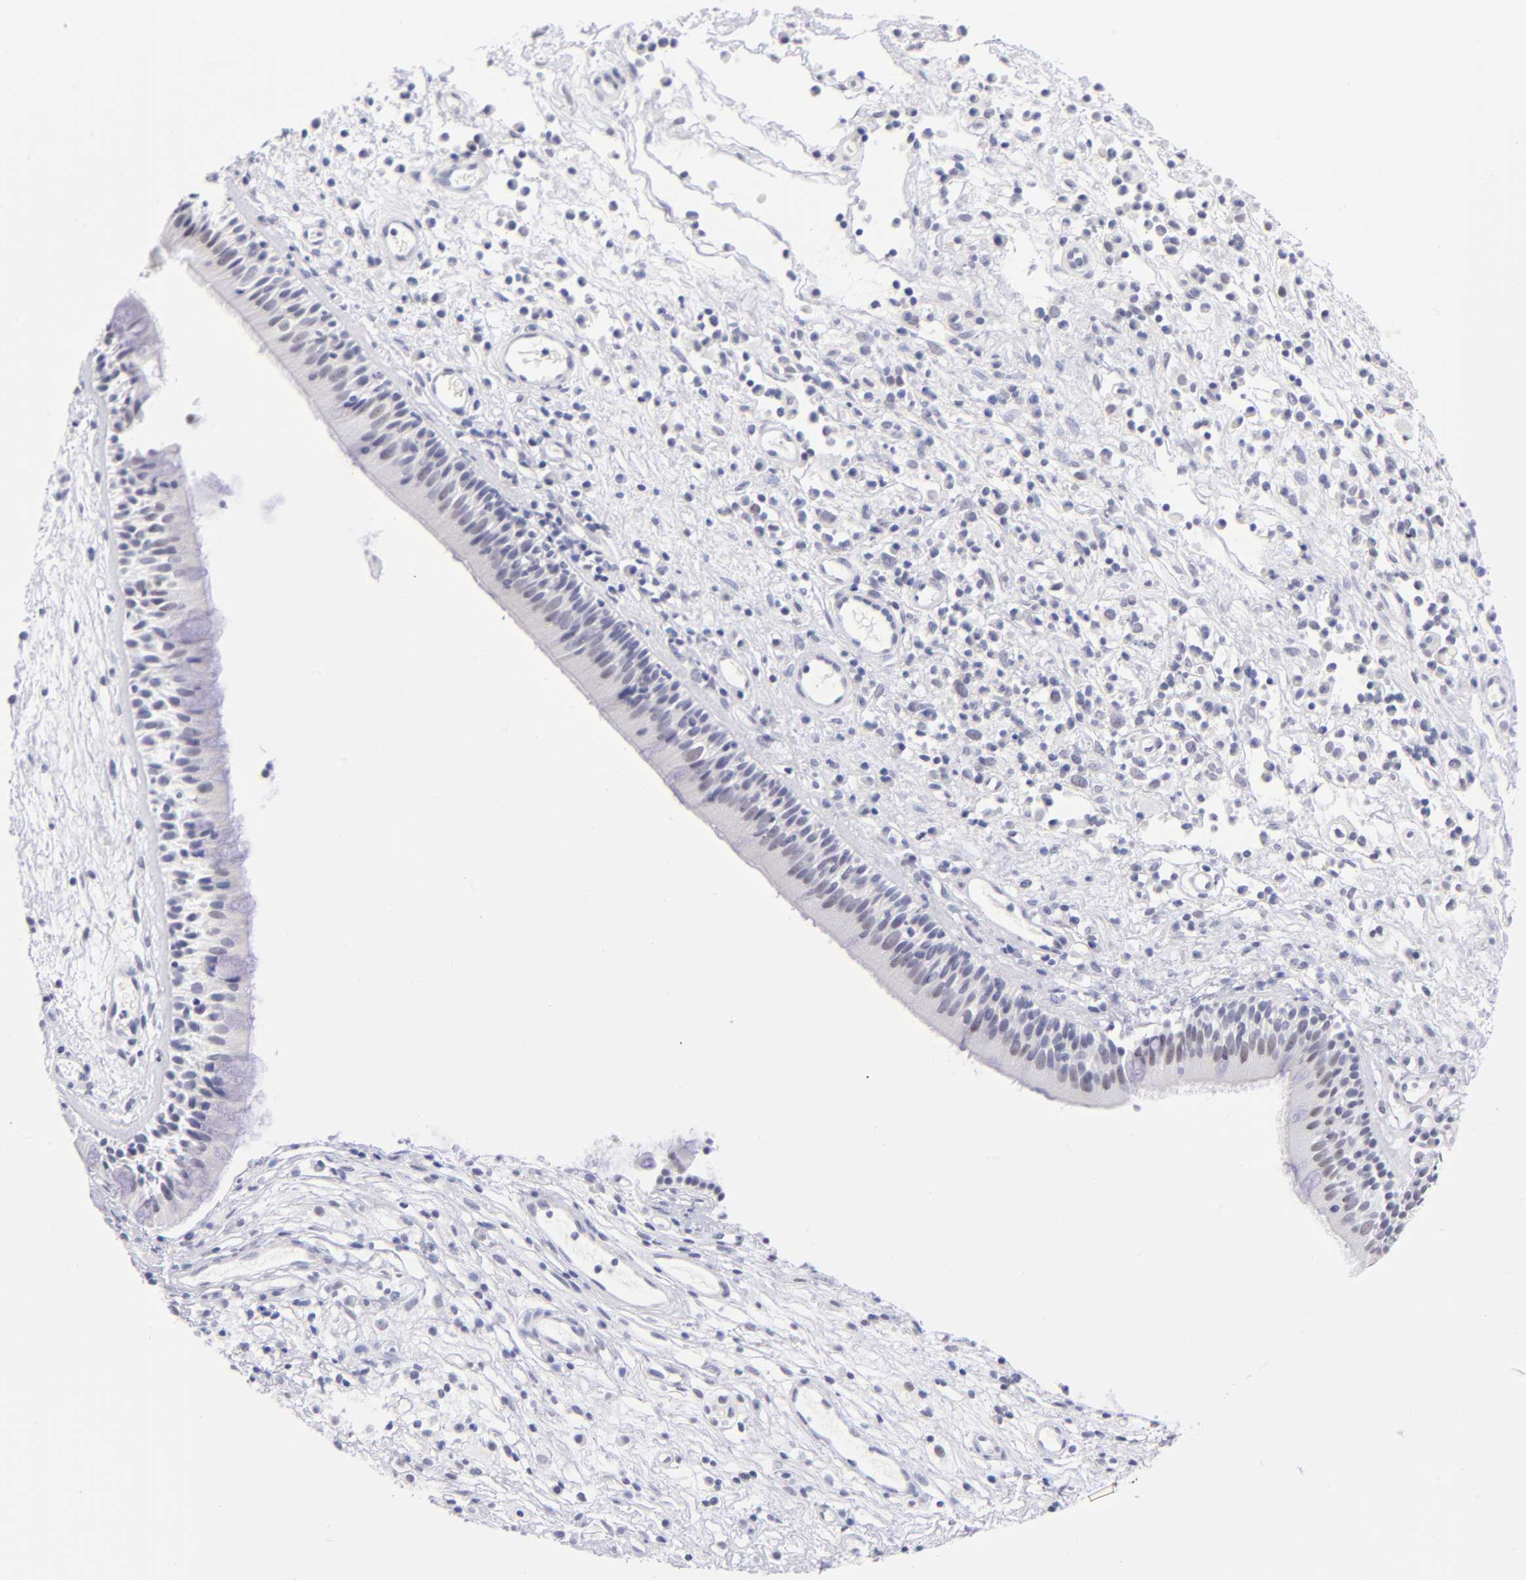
{"staining": {"intensity": "weak", "quantity": "<25%", "location": "nuclear"}, "tissue": "nasopharynx", "cell_type": "Respiratory epithelial cells", "image_type": "normal", "snomed": [{"axis": "morphology", "description": "Normal tissue, NOS"}, {"axis": "topography", "description": "Nasopharynx"}], "caption": "Respiratory epithelial cells show no significant staining in benign nasopharynx. The staining is performed using DAB (3,3'-diaminobenzidine) brown chromogen with nuclei counter-stained in using hematoxylin.", "gene": "SNRPB", "patient": {"sex": "male", "age": 63}}